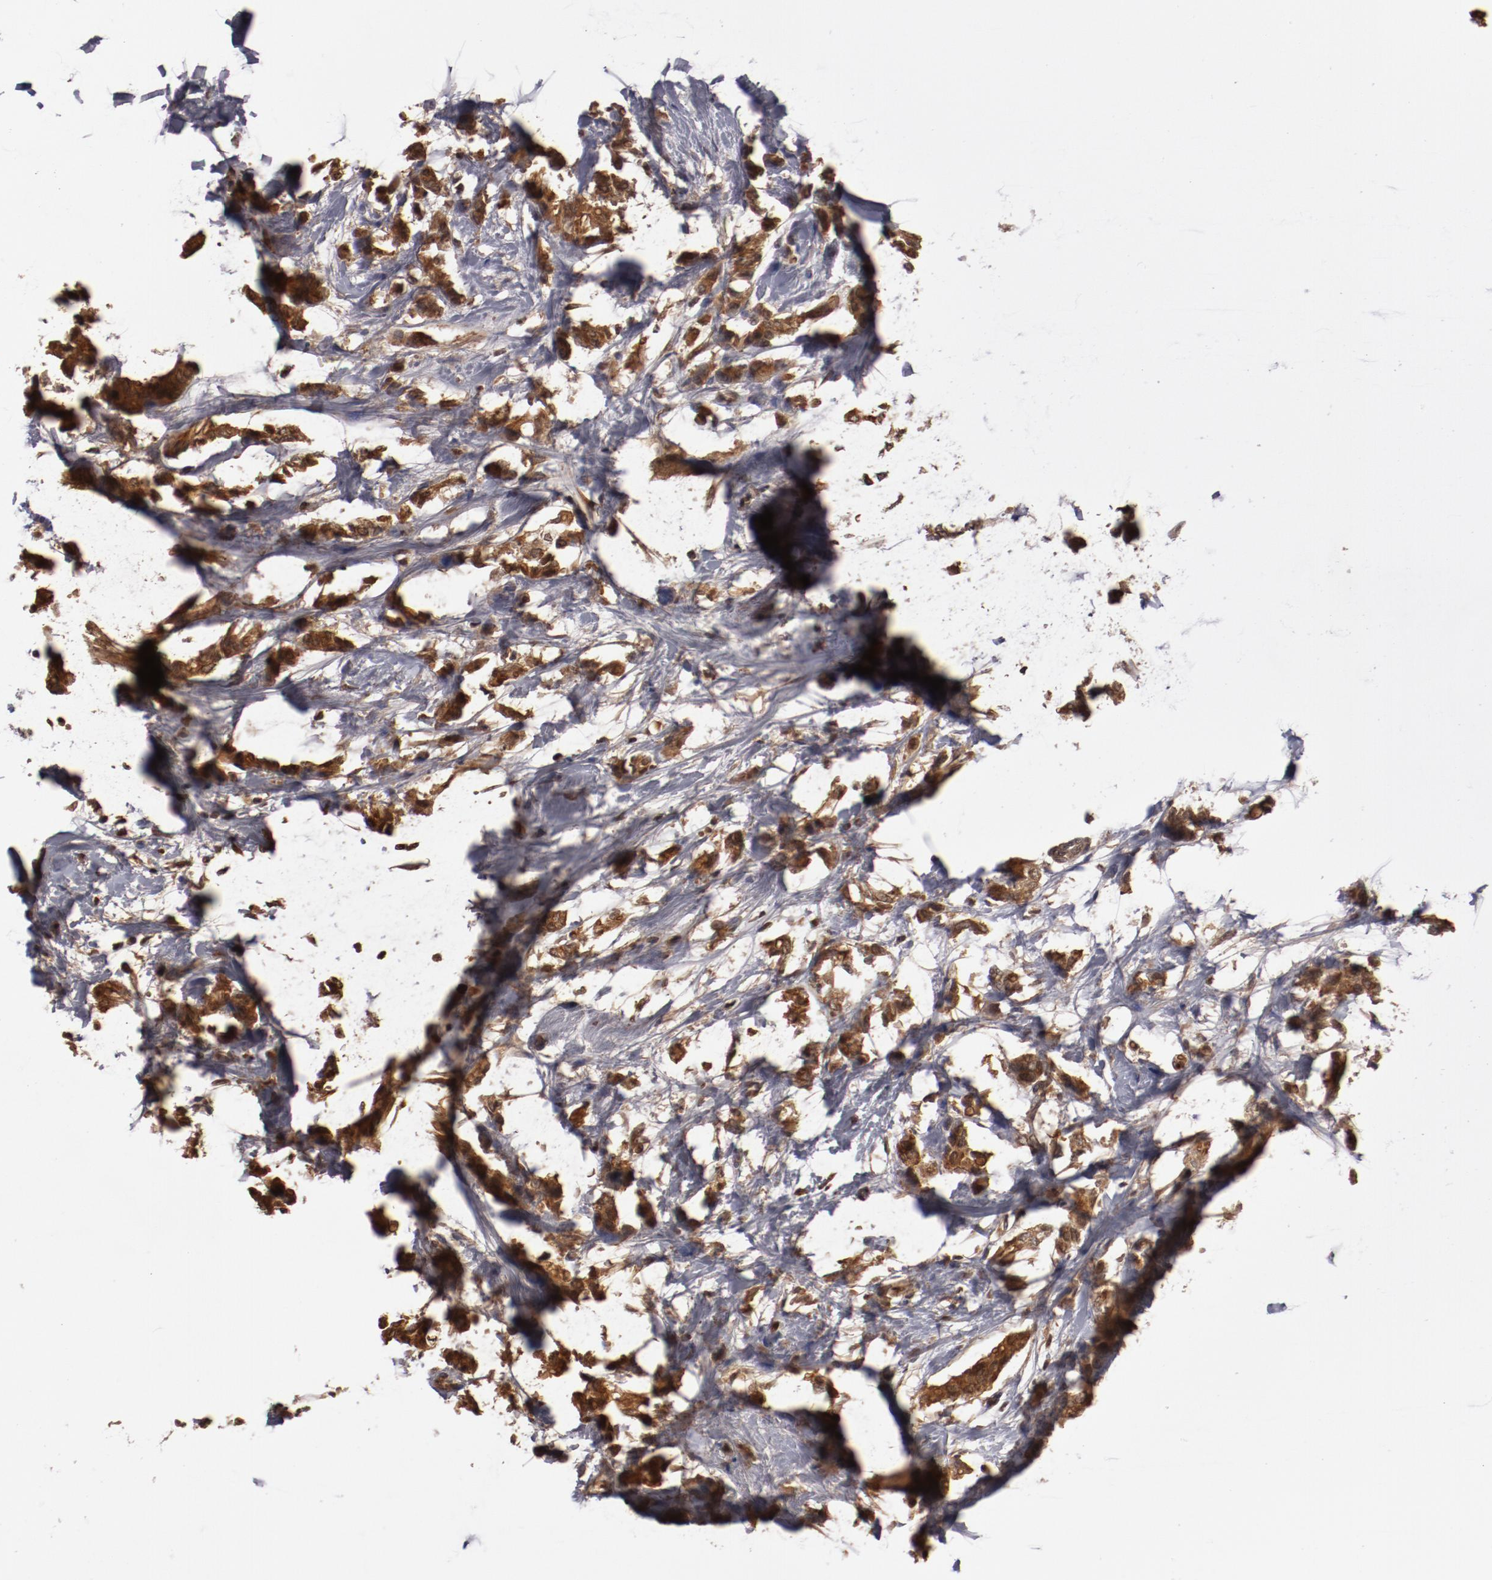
{"staining": {"intensity": "moderate", "quantity": ">75%", "location": "cytoplasmic/membranous,nuclear"}, "tissue": "breast cancer", "cell_type": "Tumor cells", "image_type": "cancer", "snomed": [{"axis": "morphology", "description": "Duct carcinoma"}, {"axis": "topography", "description": "Breast"}], "caption": "Protein positivity by immunohistochemistry (IHC) exhibits moderate cytoplasmic/membranous and nuclear expression in about >75% of tumor cells in breast cancer.", "gene": "SERPINA7", "patient": {"sex": "female", "age": 84}}